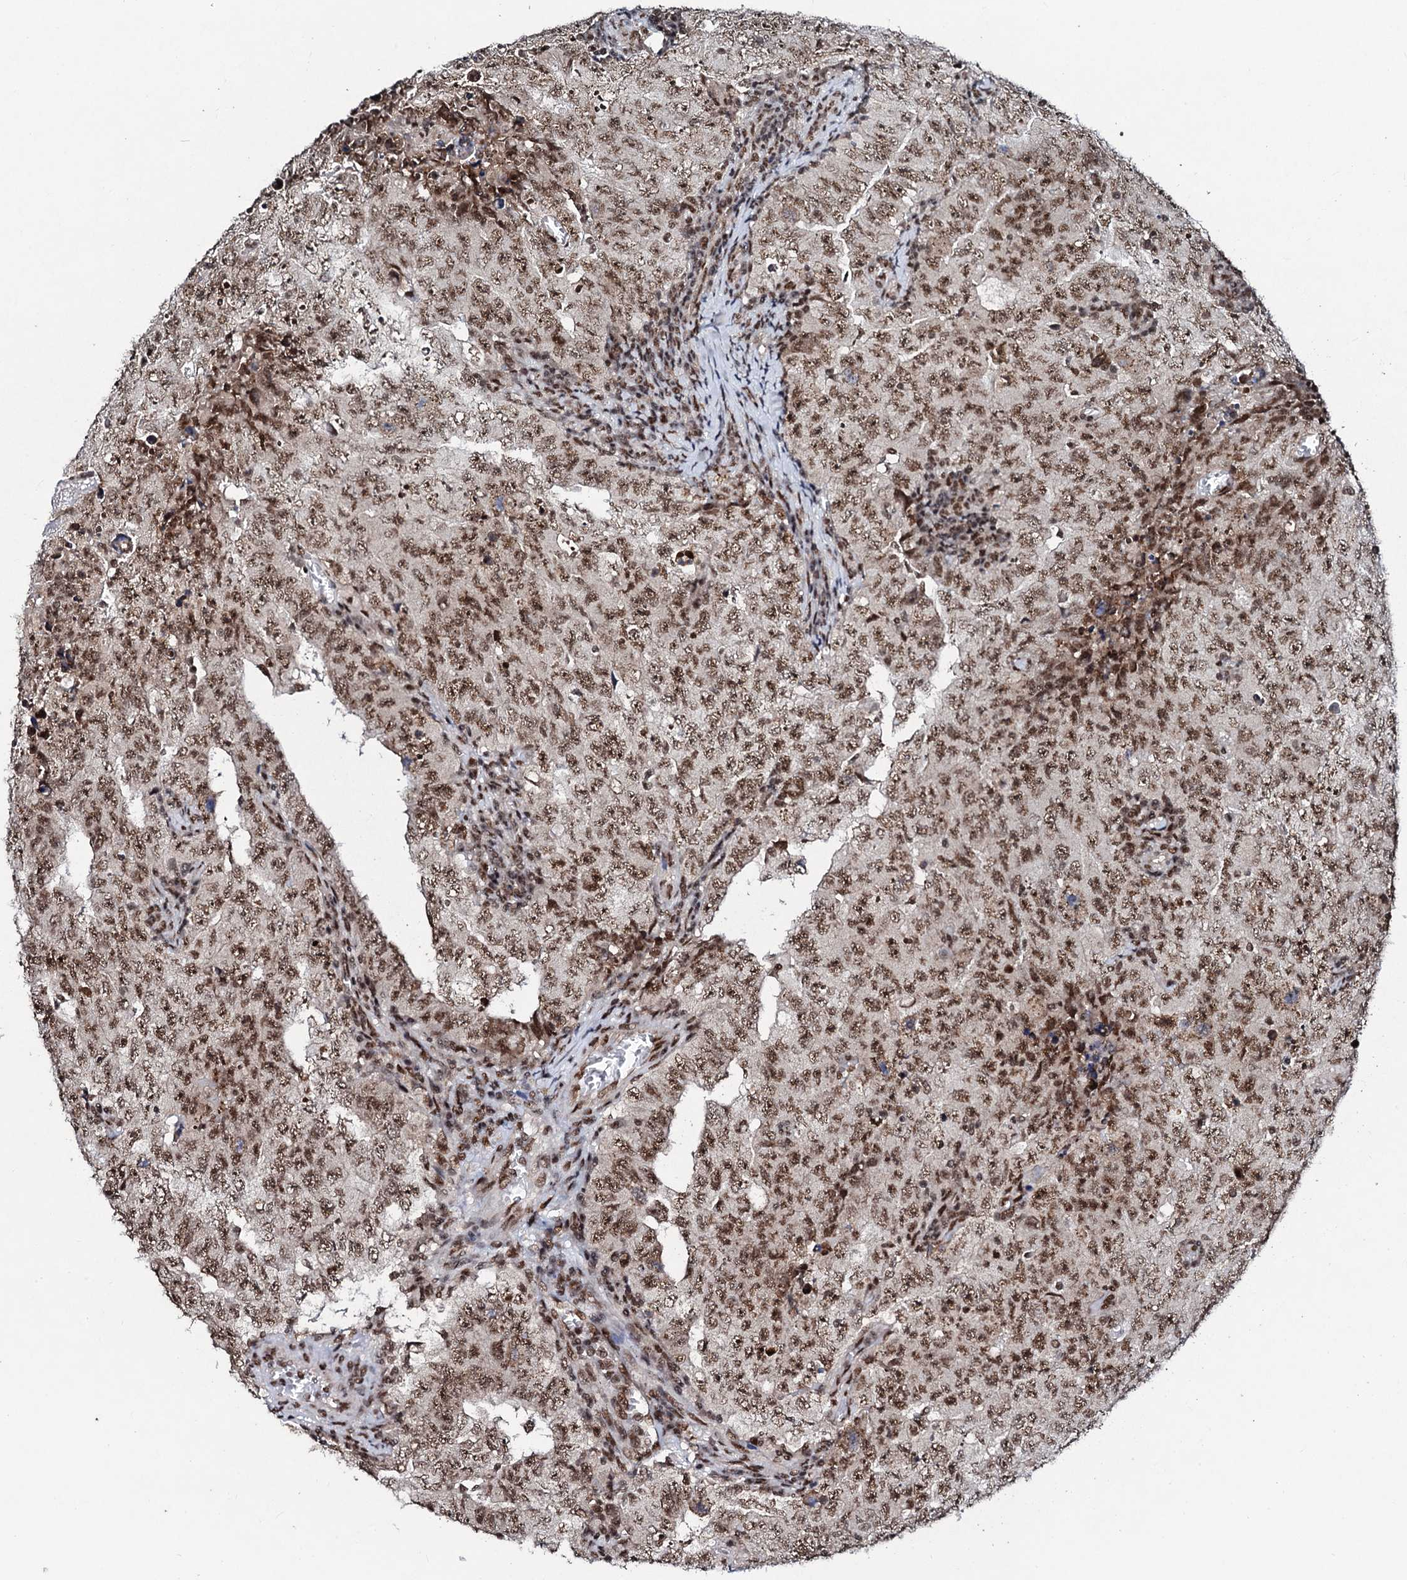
{"staining": {"intensity": "moderate", "quantity": ">75%", "location": "nuclear"}, "tissue": "testis cancer", "cell_type": "Tumor cells", "image_type": "cancer", "snomed": [{"axis": "morphology", "description": "Carcinoma, Embryonal, NOS"}, {"axis": "topography", "description": "Testis"}], "caption": "Protein staining of embryonal carcinoma (testis) tissue demonstrates moderate nuclear staining in about >75% of tumor cells. (IHC, brightfield microscopy, high magnification).", "gene": "PRPF18", "patient": {"sex": "male", "age": 26}}